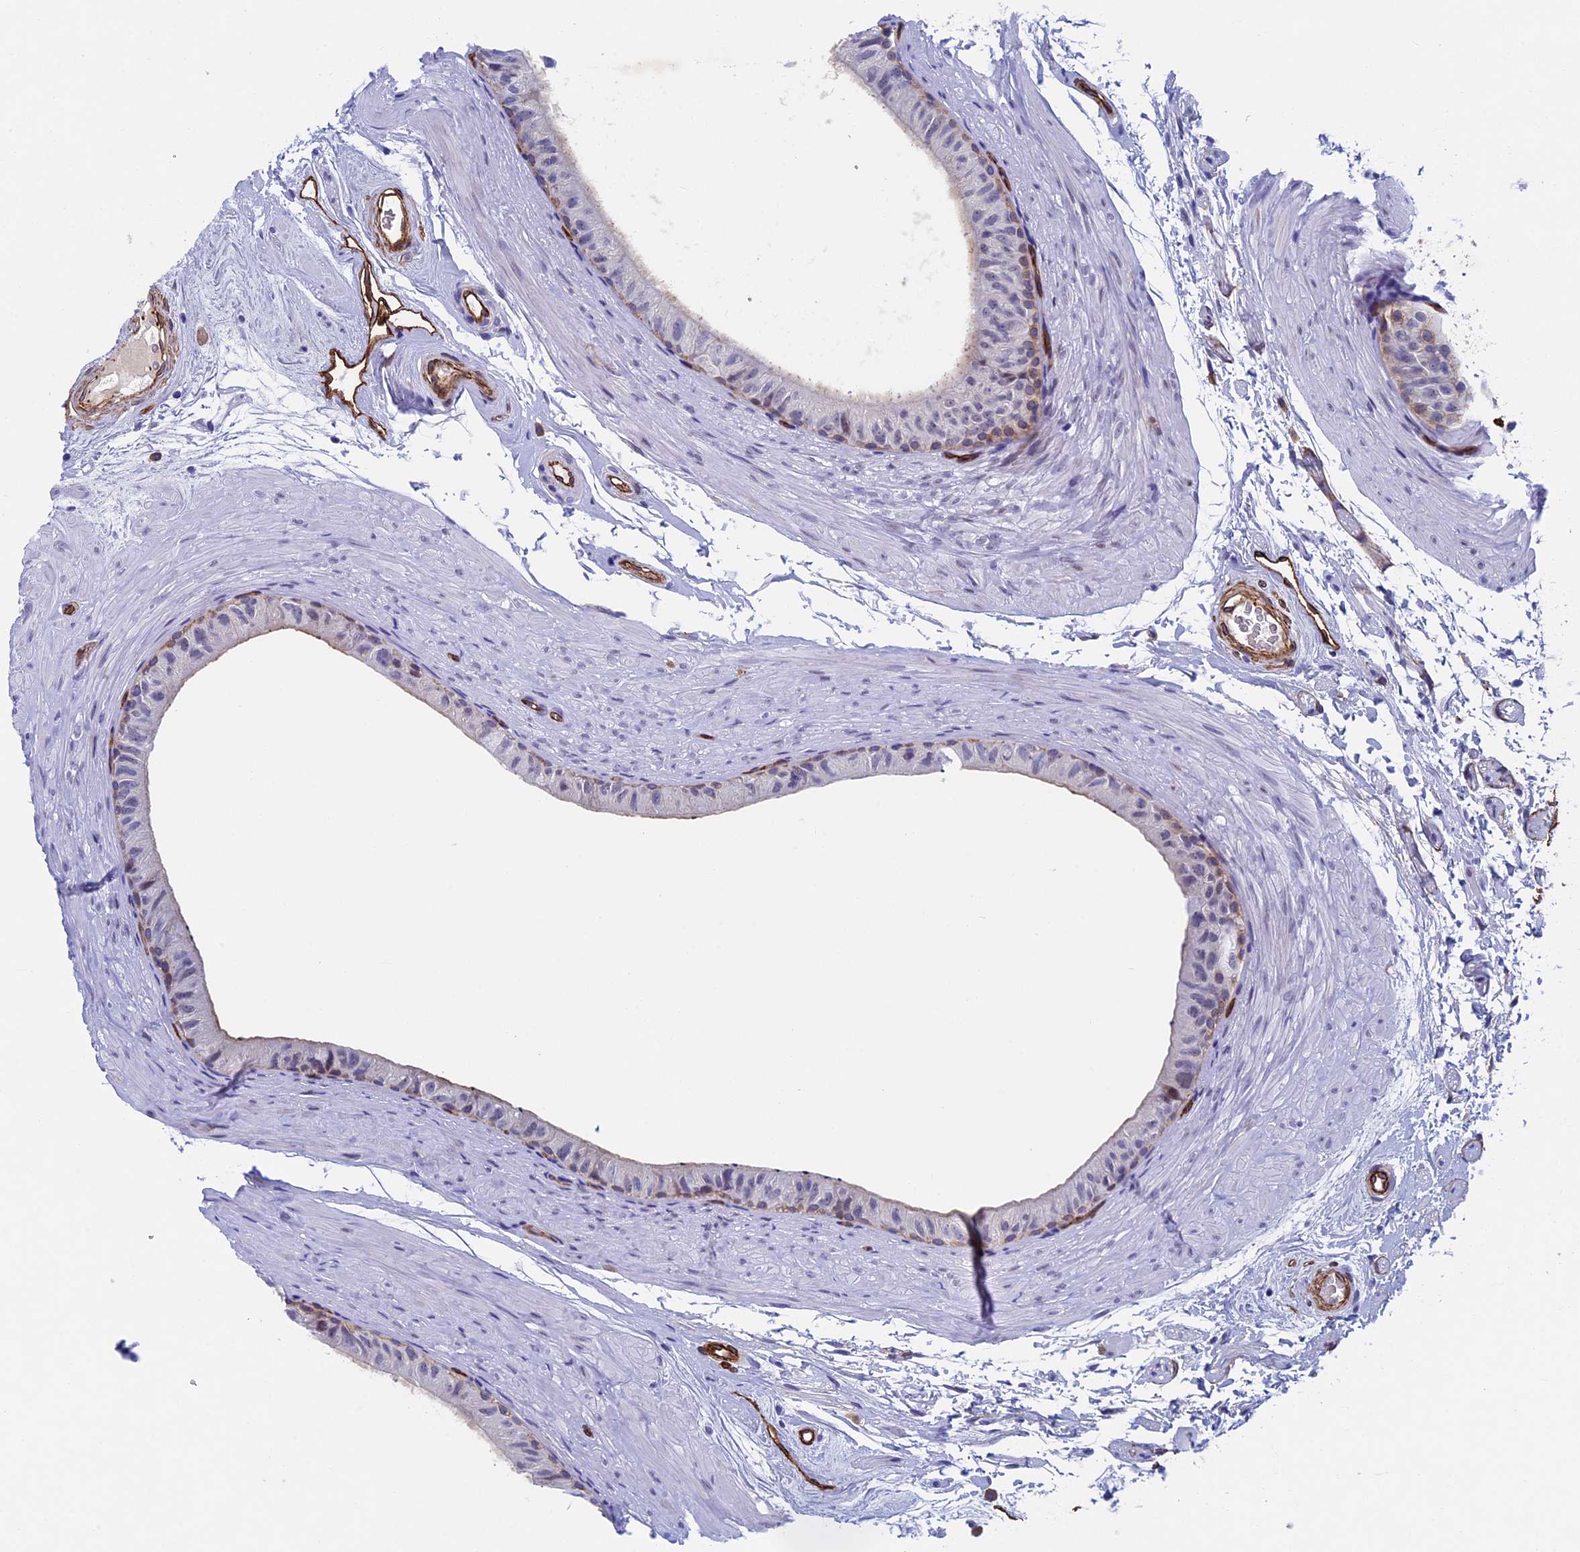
{"staining": {"intensity": "moderate", "quantity": "<25%", "location": "cytoplasmic/membranous"}, "tissue": "epididymis", "cell_type": "Glandular cells", "image_type": "normal", "snomed": [{"axis": "morphology", "description": "Normal tissue, NOS"}, {"axis": "topography", "description": "Epididymis"}], "caption": "Glandular cells show low levels of moderate cytoplasmic/membranous positivity in approximately <25% of cells in unremarkable epididymis.", "gene": "INSYN1", "patient": {"sex": "male", "age": 45}}